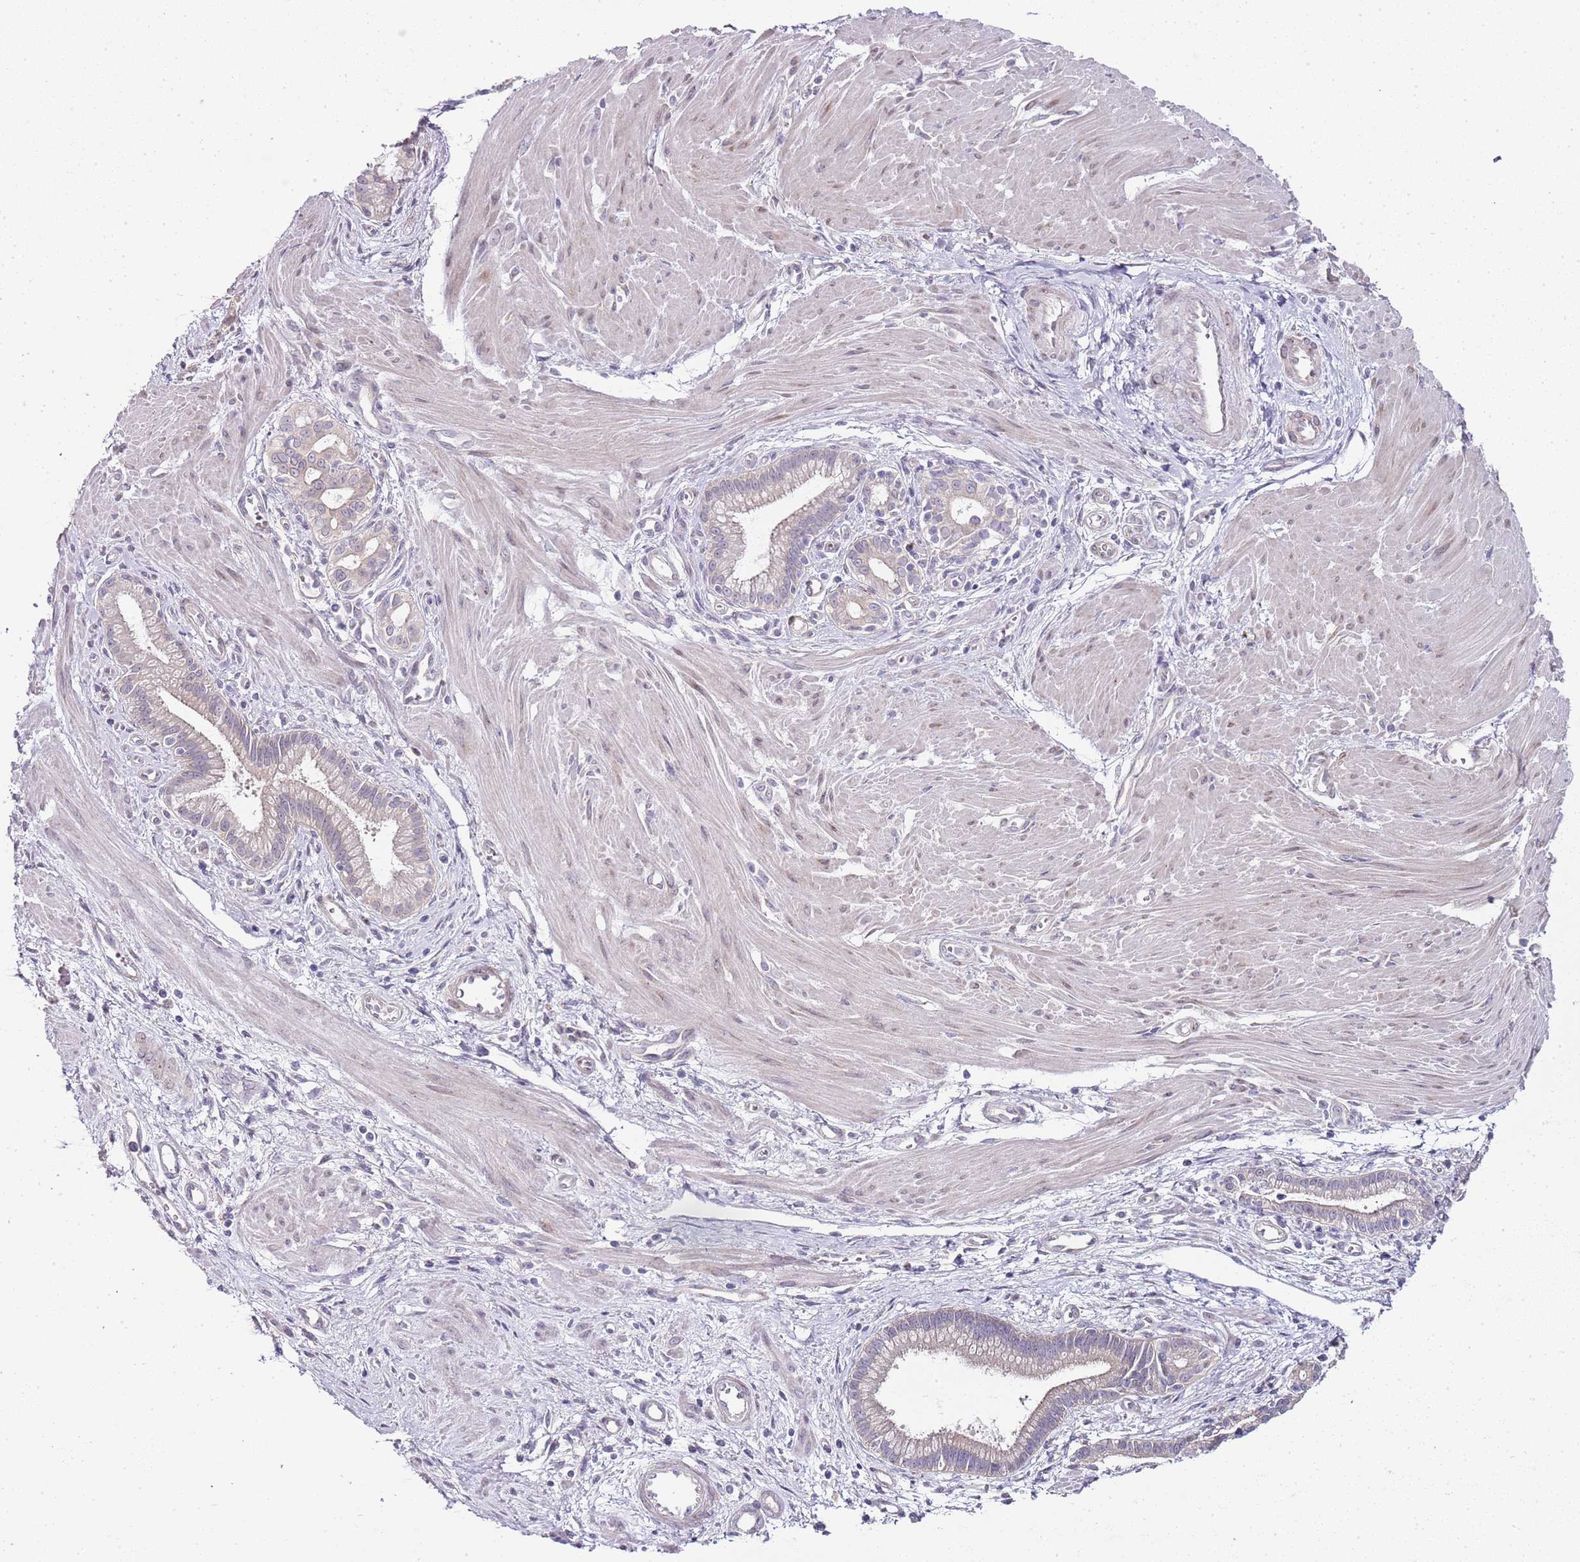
{"staining": {"intensity": "negative", "quantity": "none", "location": "none"}, "tissue": "pancreatic cancer", "cell_type": "Tumor cells", "image_type": "cancer", "snomed": [{"axis": "morphology", "description": "Adenocarcinoma, NOS"}, {"axis": "topography", "description": "Pancreas"}], "caption": "High power microscopy image of an immunohistochemistry micrograph of pancreatic adenocarcinoma, revealing no significant expression in tumor cells. (Immunohistochemistry (ihc), brightfield microscopy, high magnification).", "gene": "TBC1D9", "patient": {"sex": "male", "age": 78}}